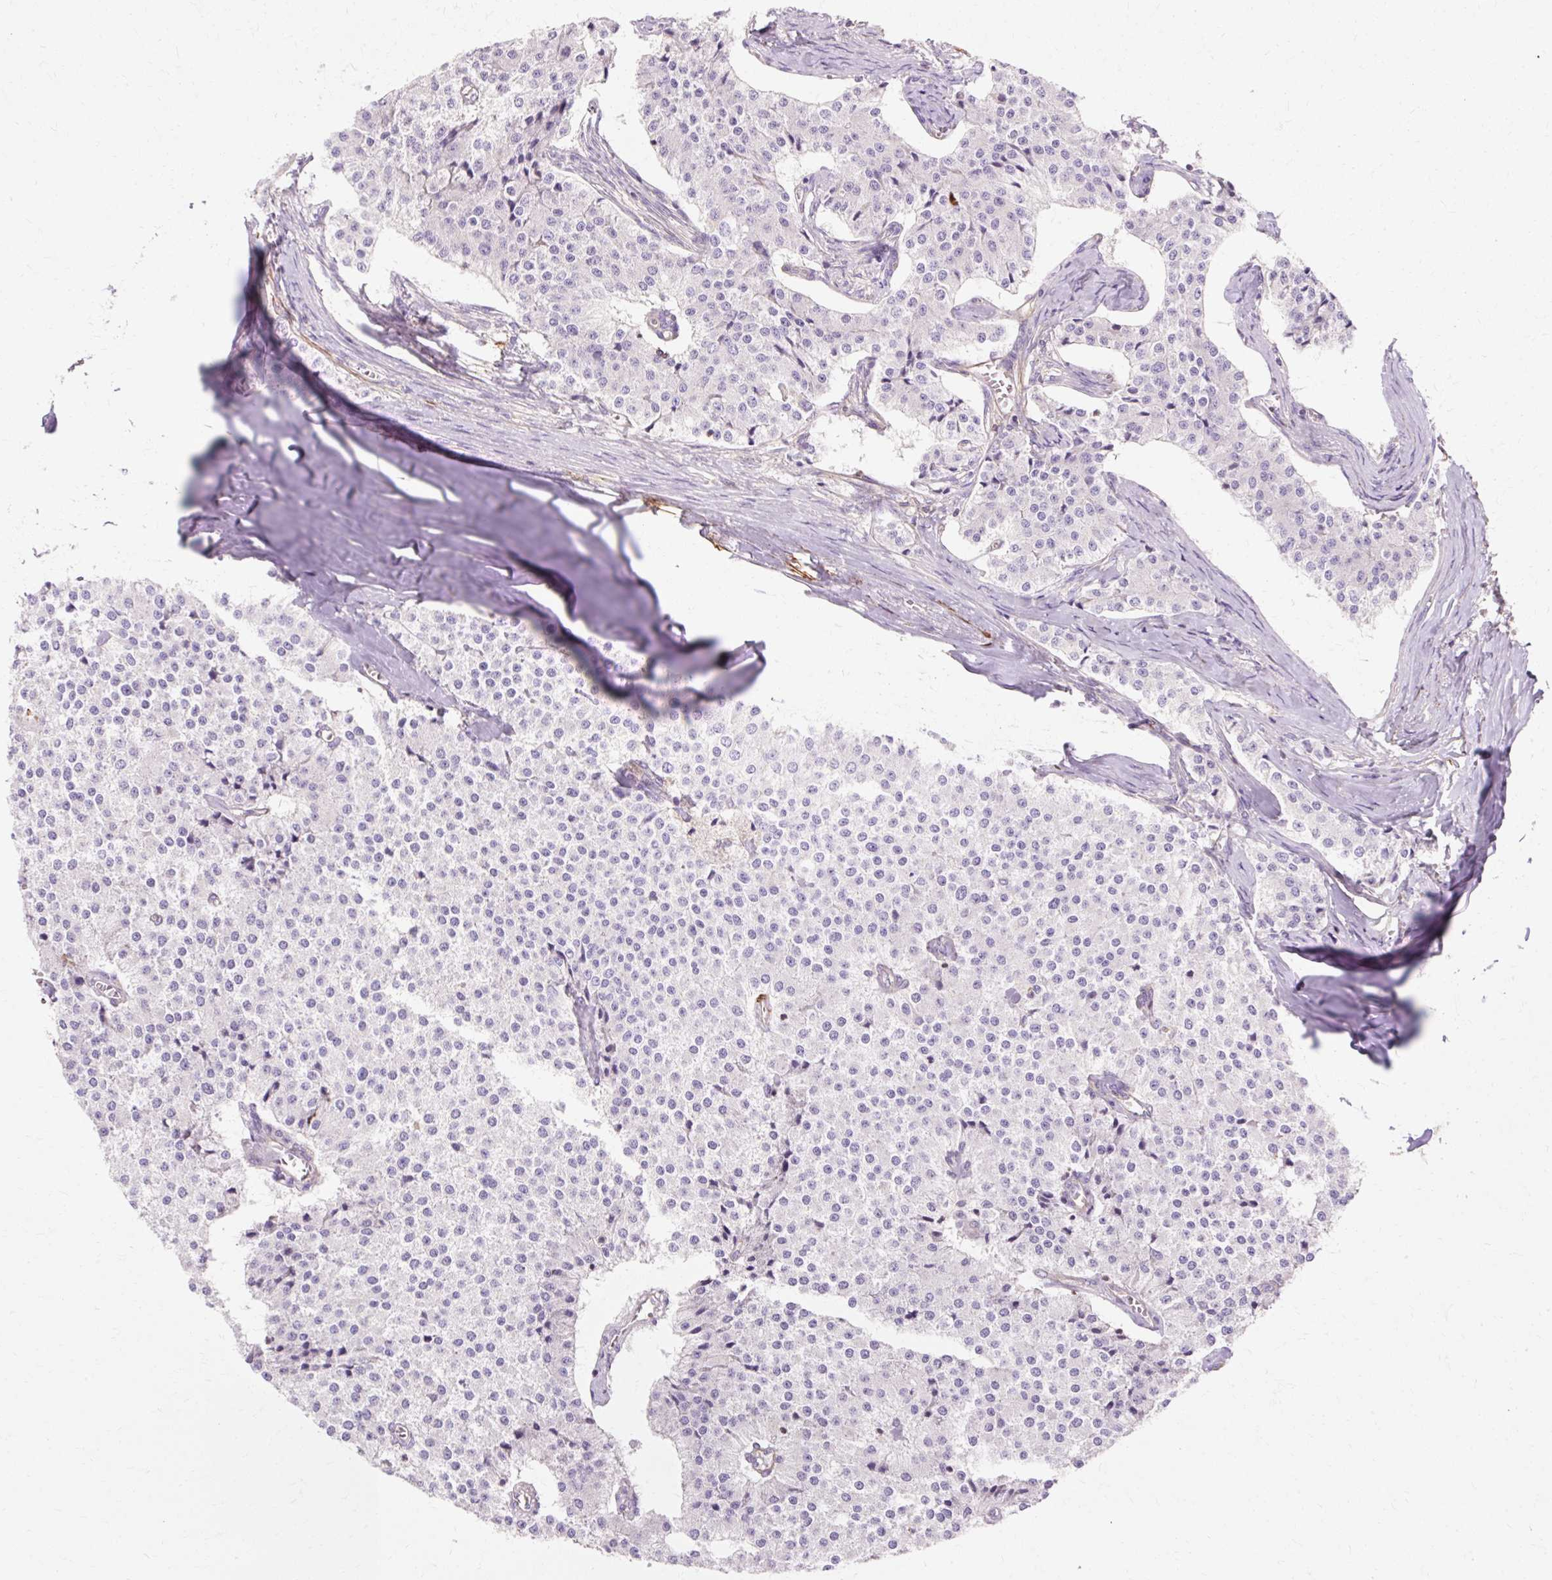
{"staining": {"intensity": "moderate", "quantity": "<25%", "location": "cytoplasmic/membranous"}, "tissue": "carcinoid", "cell_type": "Tumor cells", "image_type": "cancer", "snomed": [{"axis": "morphology", "description": "Carcinoid, malignant, NOS"}, {"axis": "topography", "description": "Colon"}], "caption": "DAB immunohistochemical staining of human malignant carcinoid exhibits moderate cytoplasmic/membranous protein staining in approximately <25% of tumor cells.", "gene": "TBC1D2B", "patient": {"sex": "female", "age": 52}}